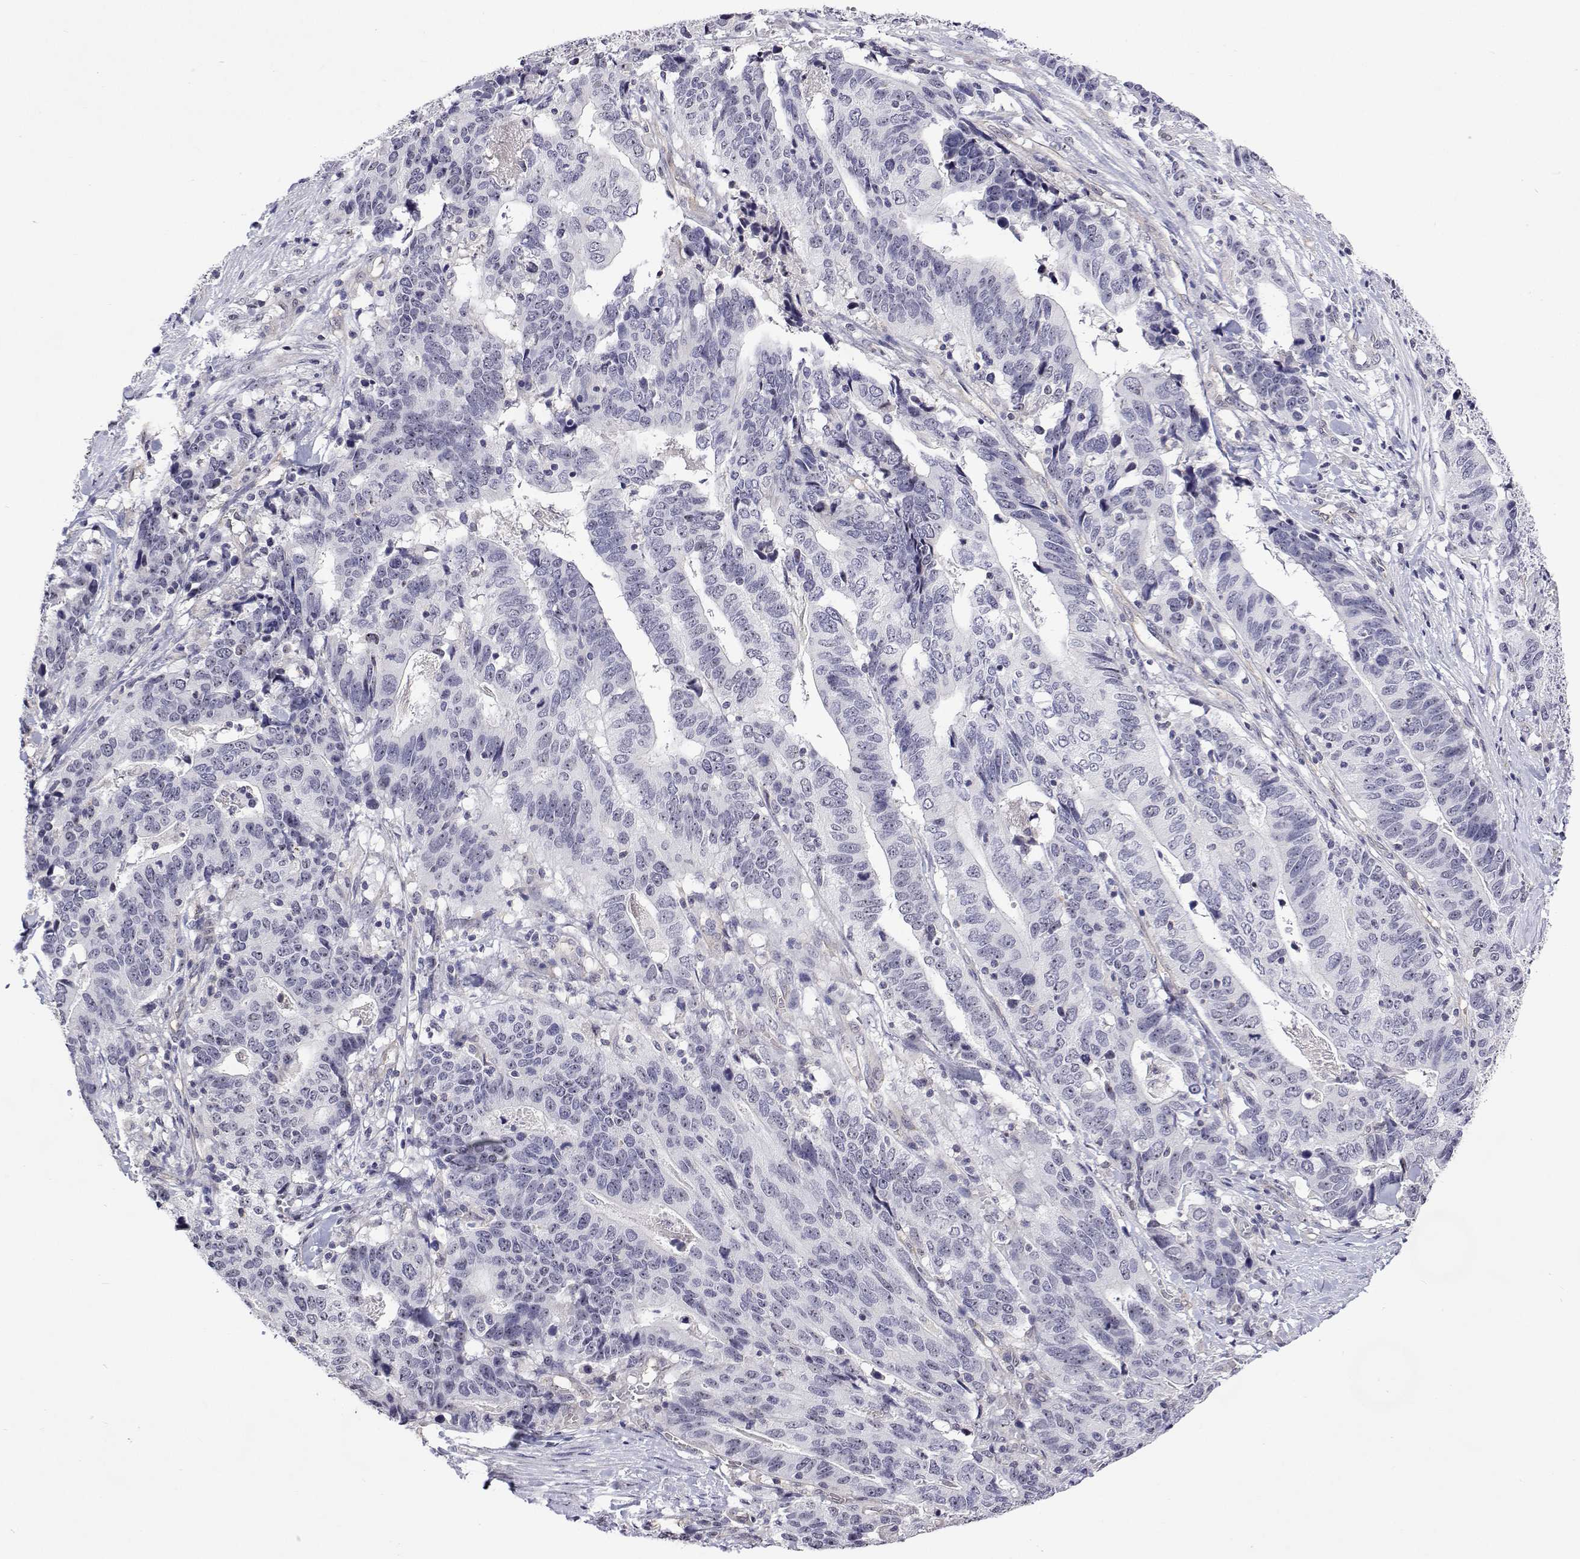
{"staining": {"intensity": "negative", "quantity": "none", "location": "none"}, "tissue": "stomach cancer", "cell_type": "Tumor cells", "image_type": "cancer", "snomed": [{"axis": "morphology", "description": "Adenocarcinoma, NOS"}, {"axis": "topography", "description": "Stomach, upper"}], "caption": "Tumor cells show no significant protein positivity in stomach cancer (adenocarcinoma).", "gene": "NHP2", "patient": {"sex": "female", "age": 67}}